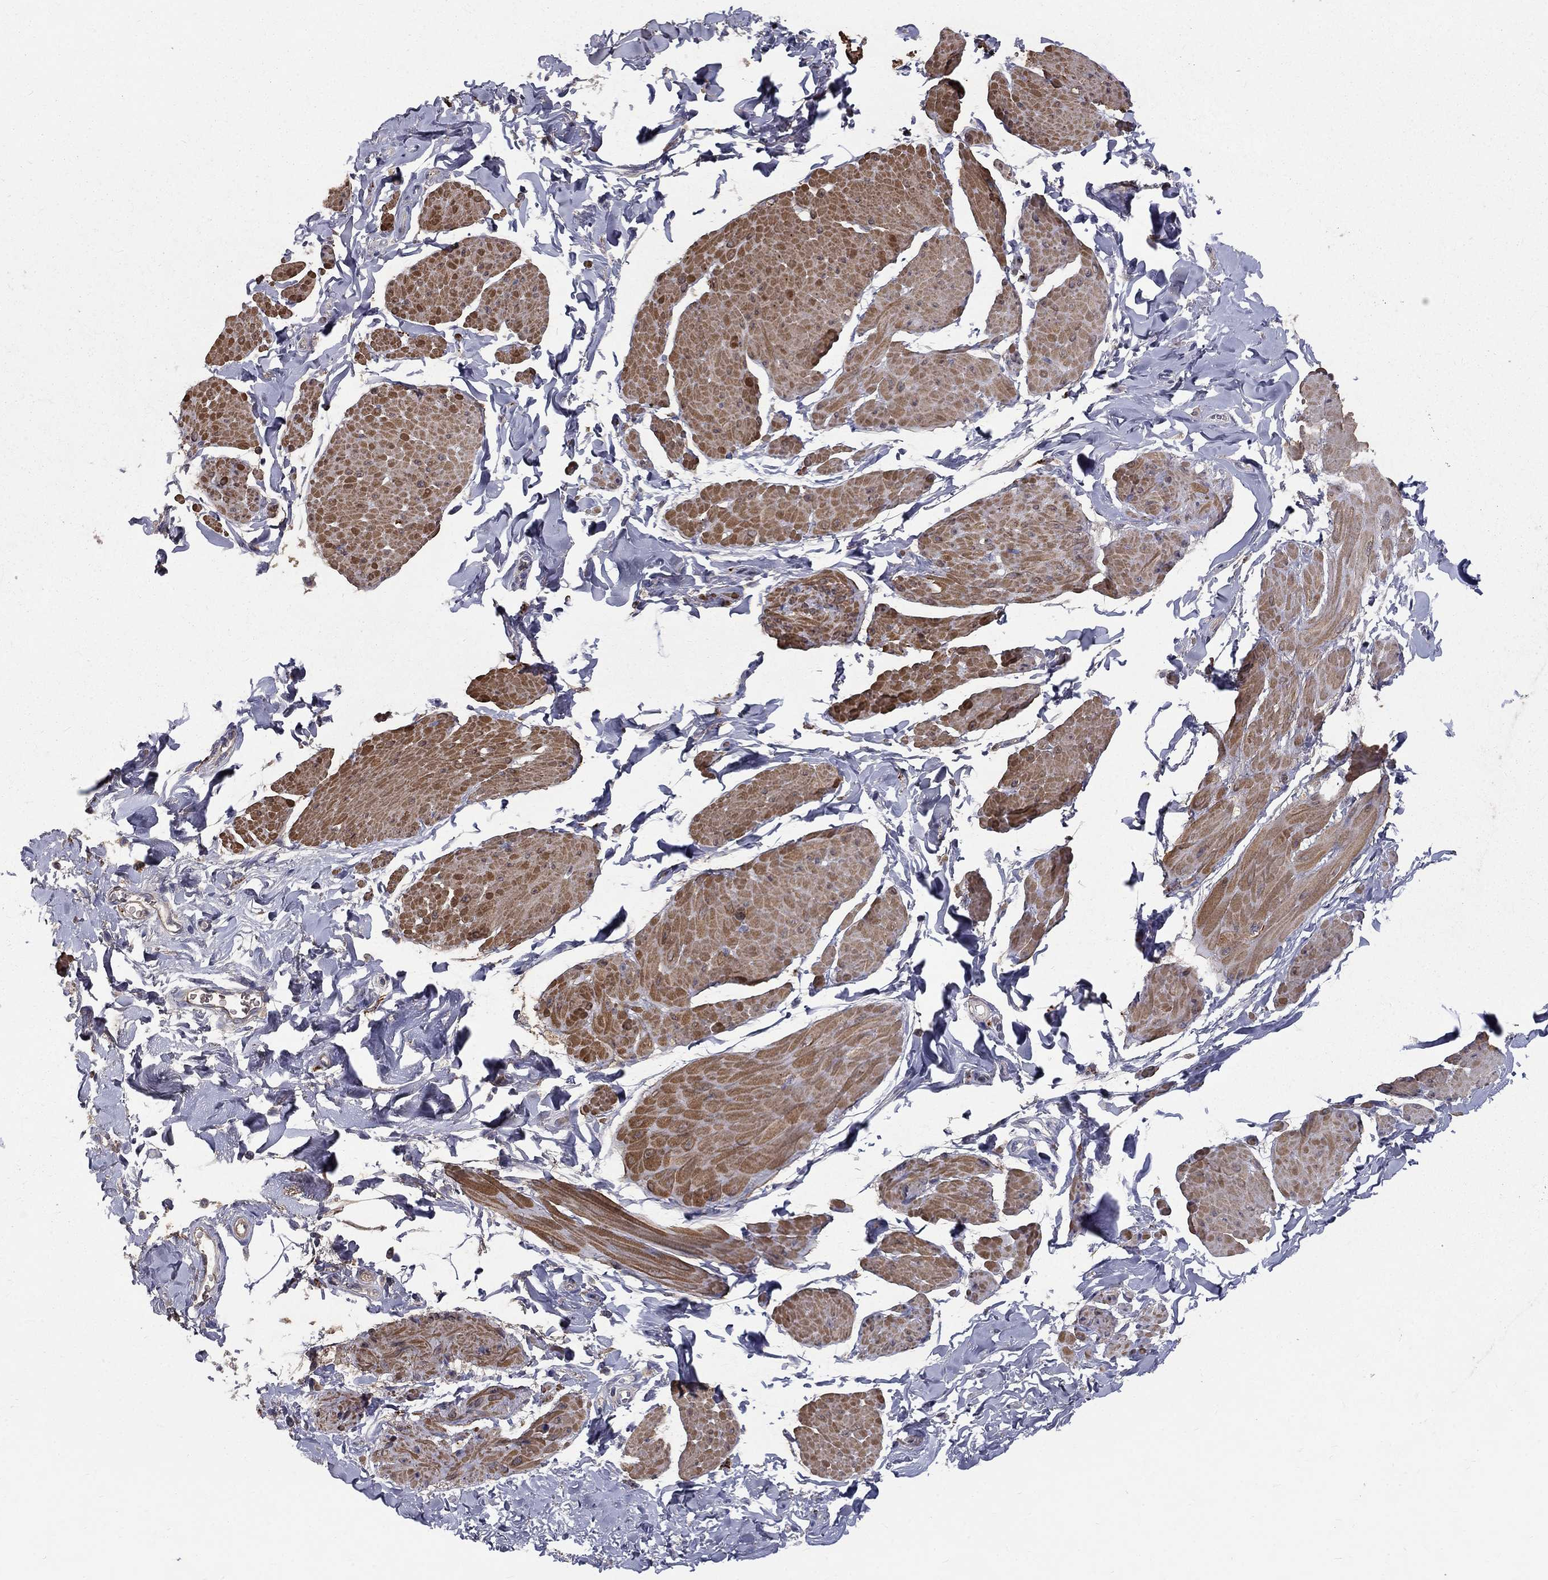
{"staining": {"intensity": "moderate", "quantity": "25%-75%", "location": "cytoplasmic/membranous"}, "tissue": "smooth muscle", "cell_type": "Smooth muscle cells", "image_type": "normal", "snomed": [{"axis": "morphology", "description": "Normal tissue, NOS"}, {"axis": "topography", "description": "Adipose tissue"}, {"axis": "topography", "description": "Smooth muscle"}, {"axis": "topography", "description": "Peripheral nerve tissue"}], "caption": "Protein expression by IHC reveals moderate cytoplasmic/membranous expression in approximately 25%-75% of smooth muscle cells in benign smooth muscle. The protein of interest is stained brown, and the nuclei are stained in blue (DAB (3,3'-diaminobenzidine) IHC with brightfield microscopy, high magnification).", "gene": "EPDR1", "patient": {"sex": "male", "age": 83}}